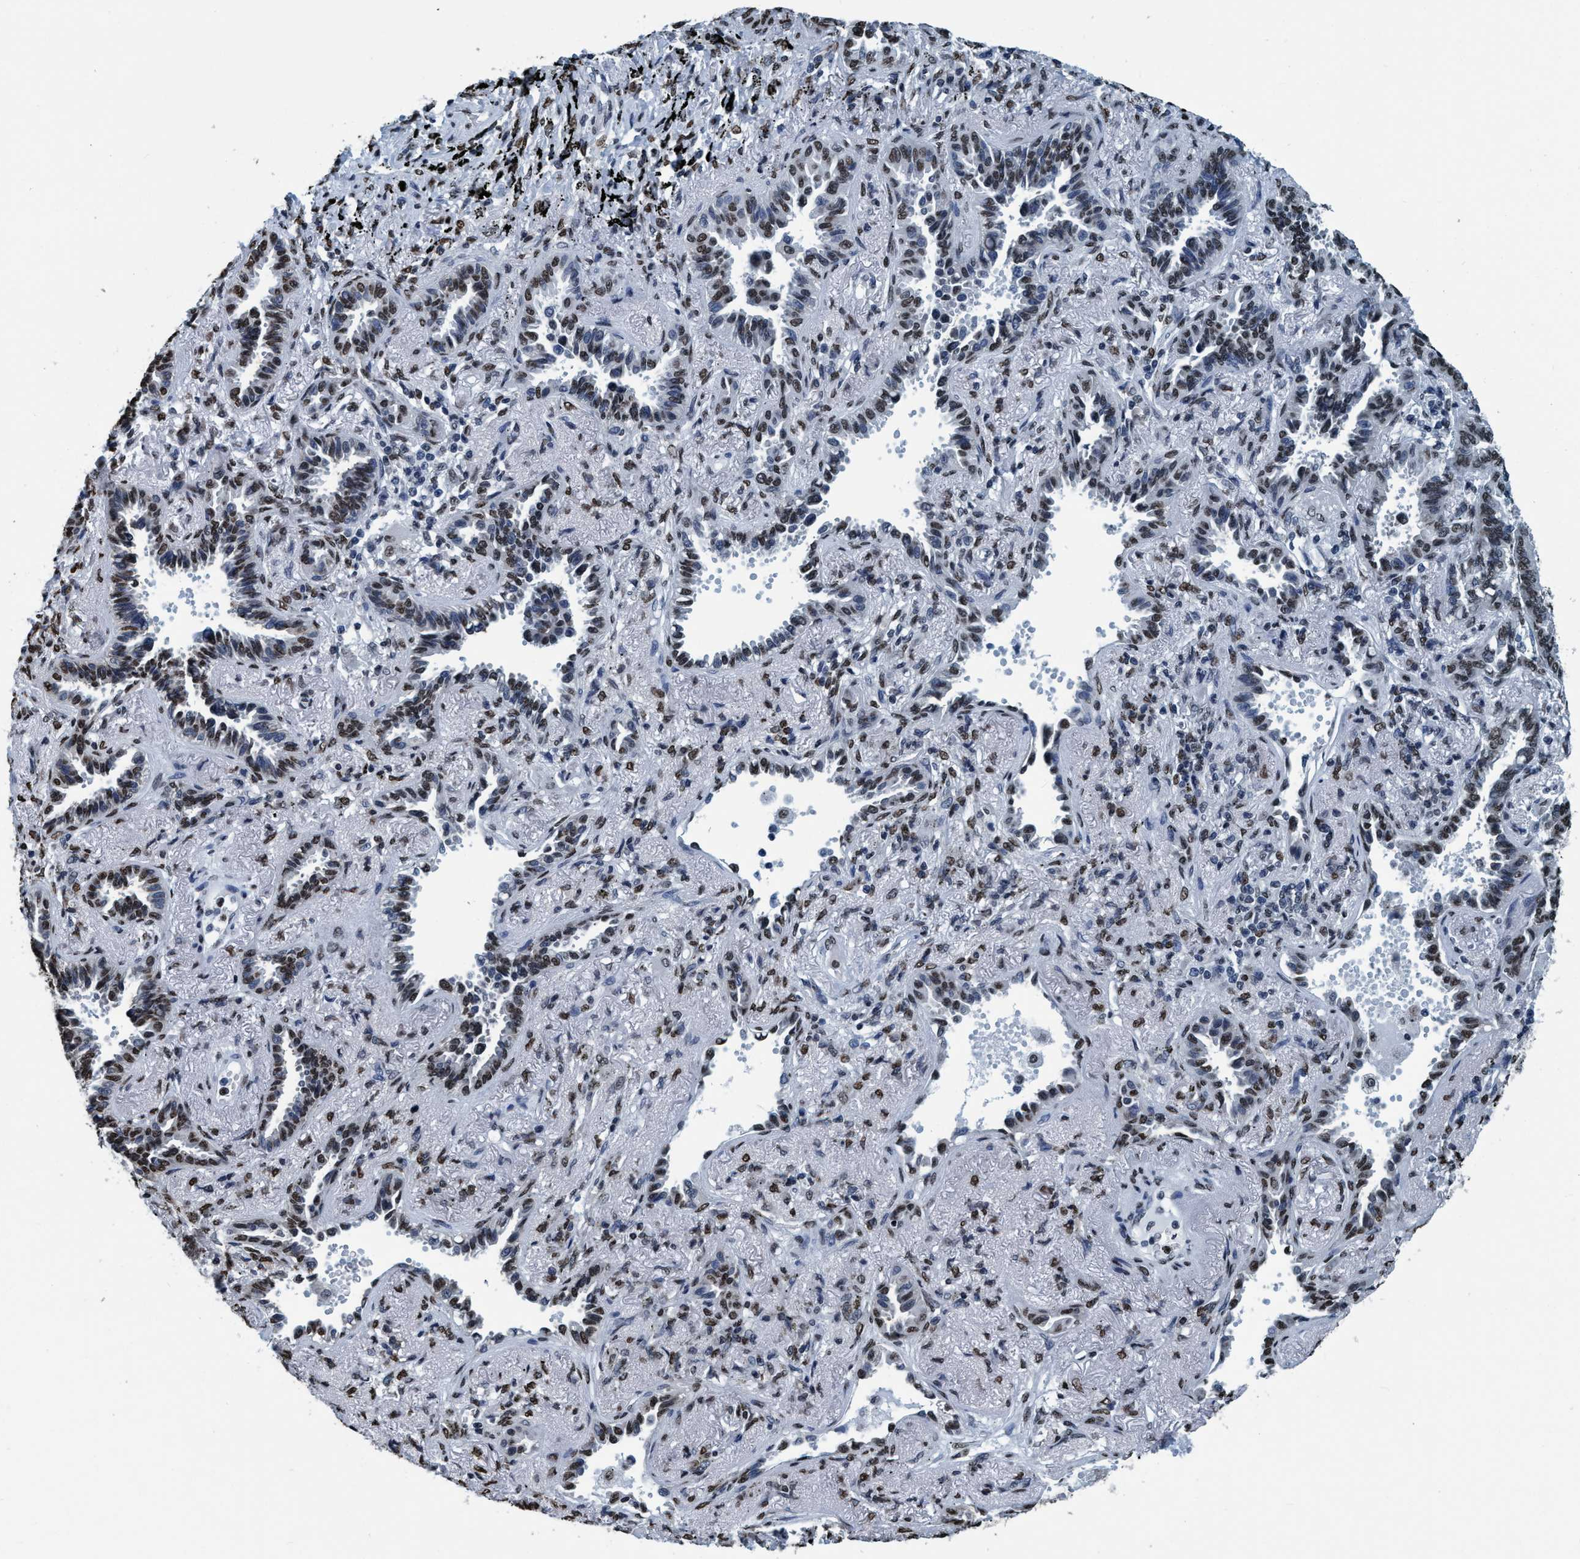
{"staining": {"intensity": "moderate", "quantity": "25%-75%", "location": "nuclear"}, "tissue": "lung cancer", "cell_type": "Tumor cells", "image_type": "cancer", "snomed": [{"axis": "morphology", "description": "Adenocarcinoma, NOS"}, {"axis": "topography", "description": "Lung"}], "caption": "Human lung cancer (adenocarcinoma) stained for a protein (brown) displays moderate nuclear positive staining in approximately 25%-75% of tumor cells.", "gene": "CCNE2", "patient": {"sex": "male", "age": 59}}